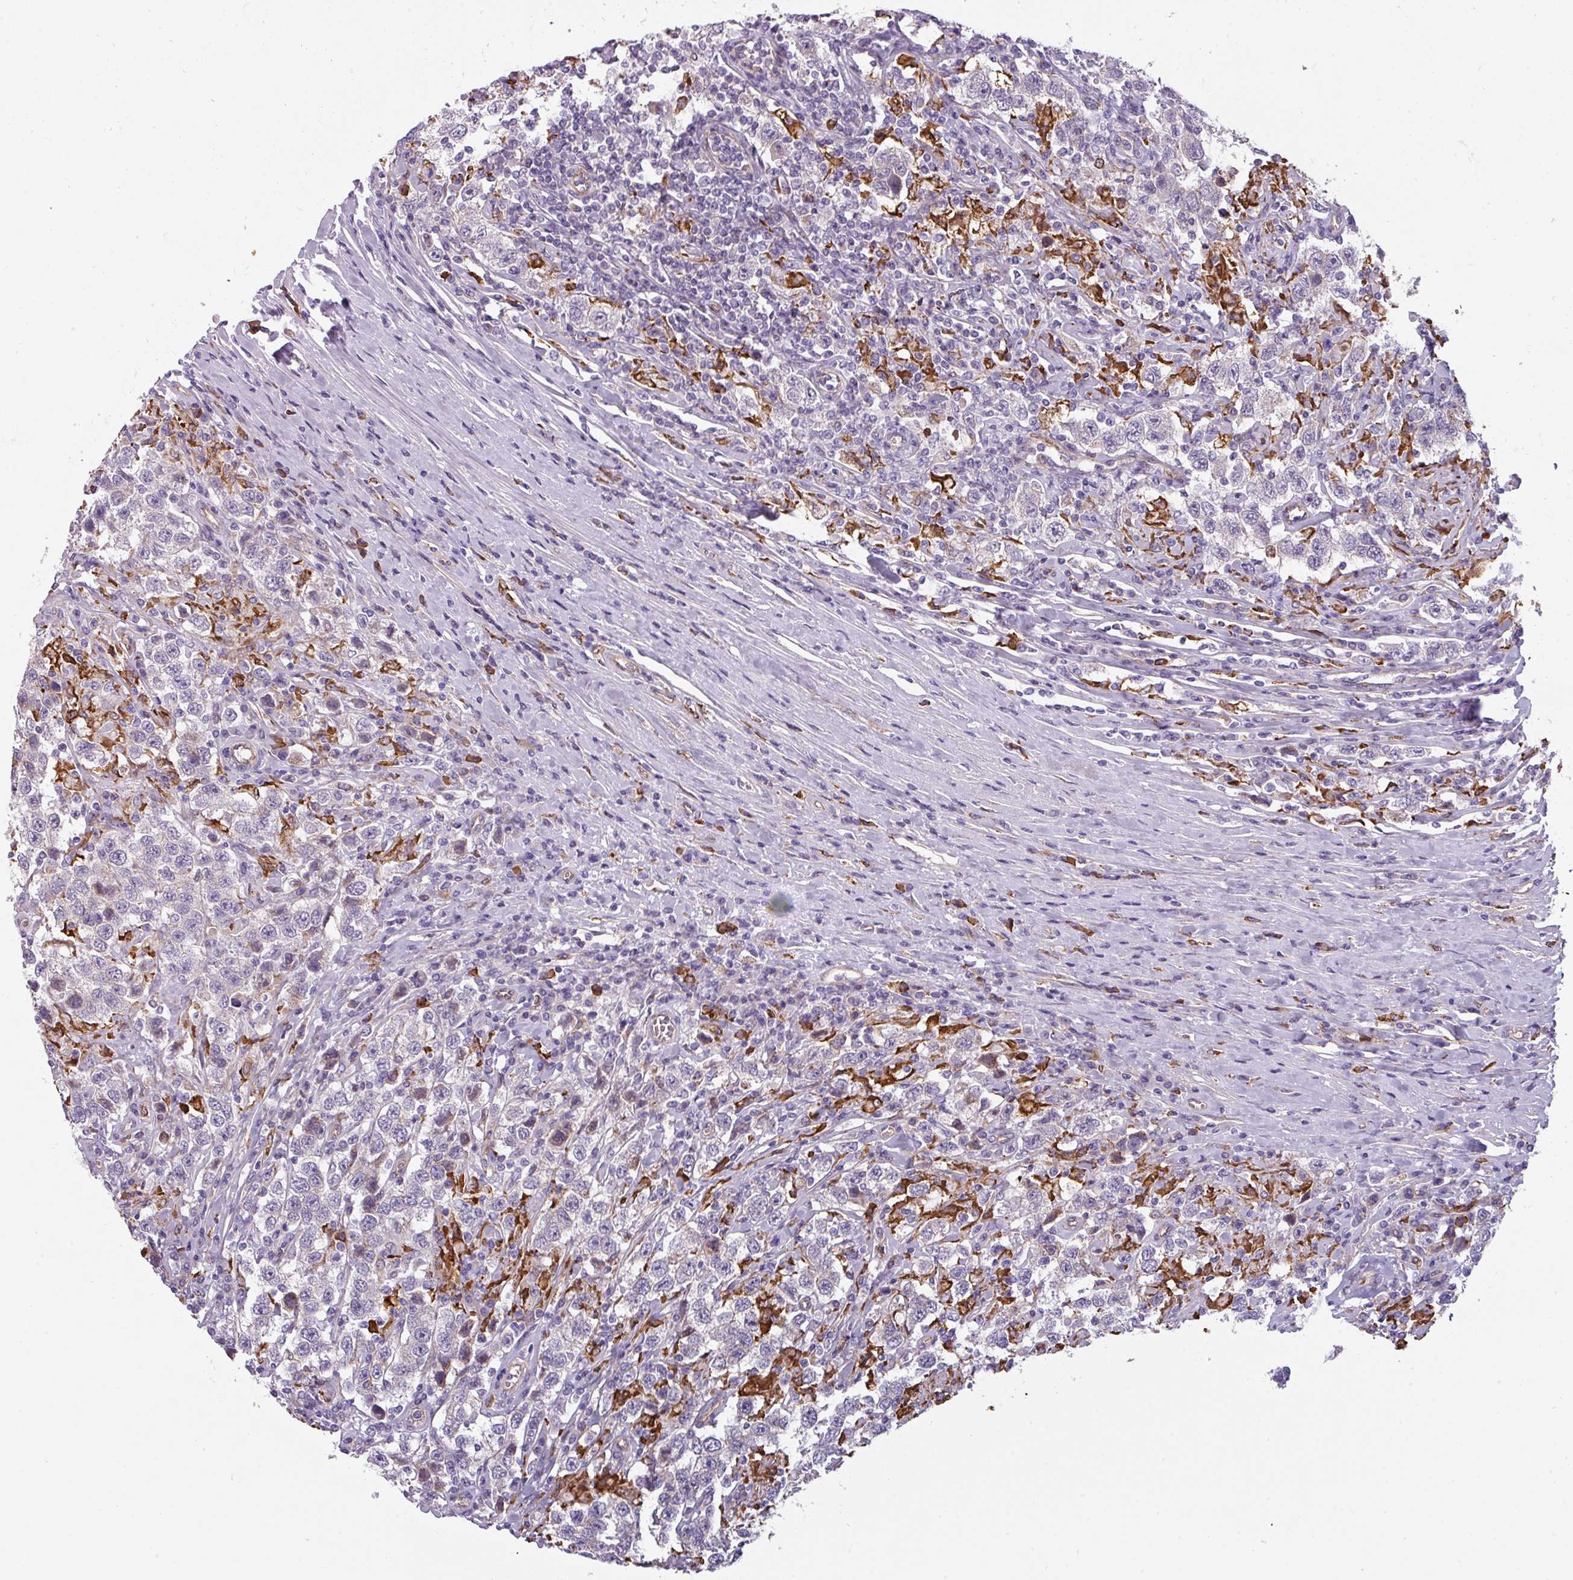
{"staining": {"intensity": "negative", "quantity": "none", "location": "none"}, "tissue": "testis cancer", "cell_type": "Tumor cells", "image_type": "cancer", "snomed": [{"axis": "morphology", "description": "Seminoma, NOS"}, {"axis": "topography", "description": "Testis"}], "caption": "High magnification brightfield microscopy of seminoma (testis) stained with DAB (brown) and counterstained with hematoxylin (blue): tumor cells show no significant positivity.", "gene": "BUD23", "patient": {"sex": "male", "age": 41}}